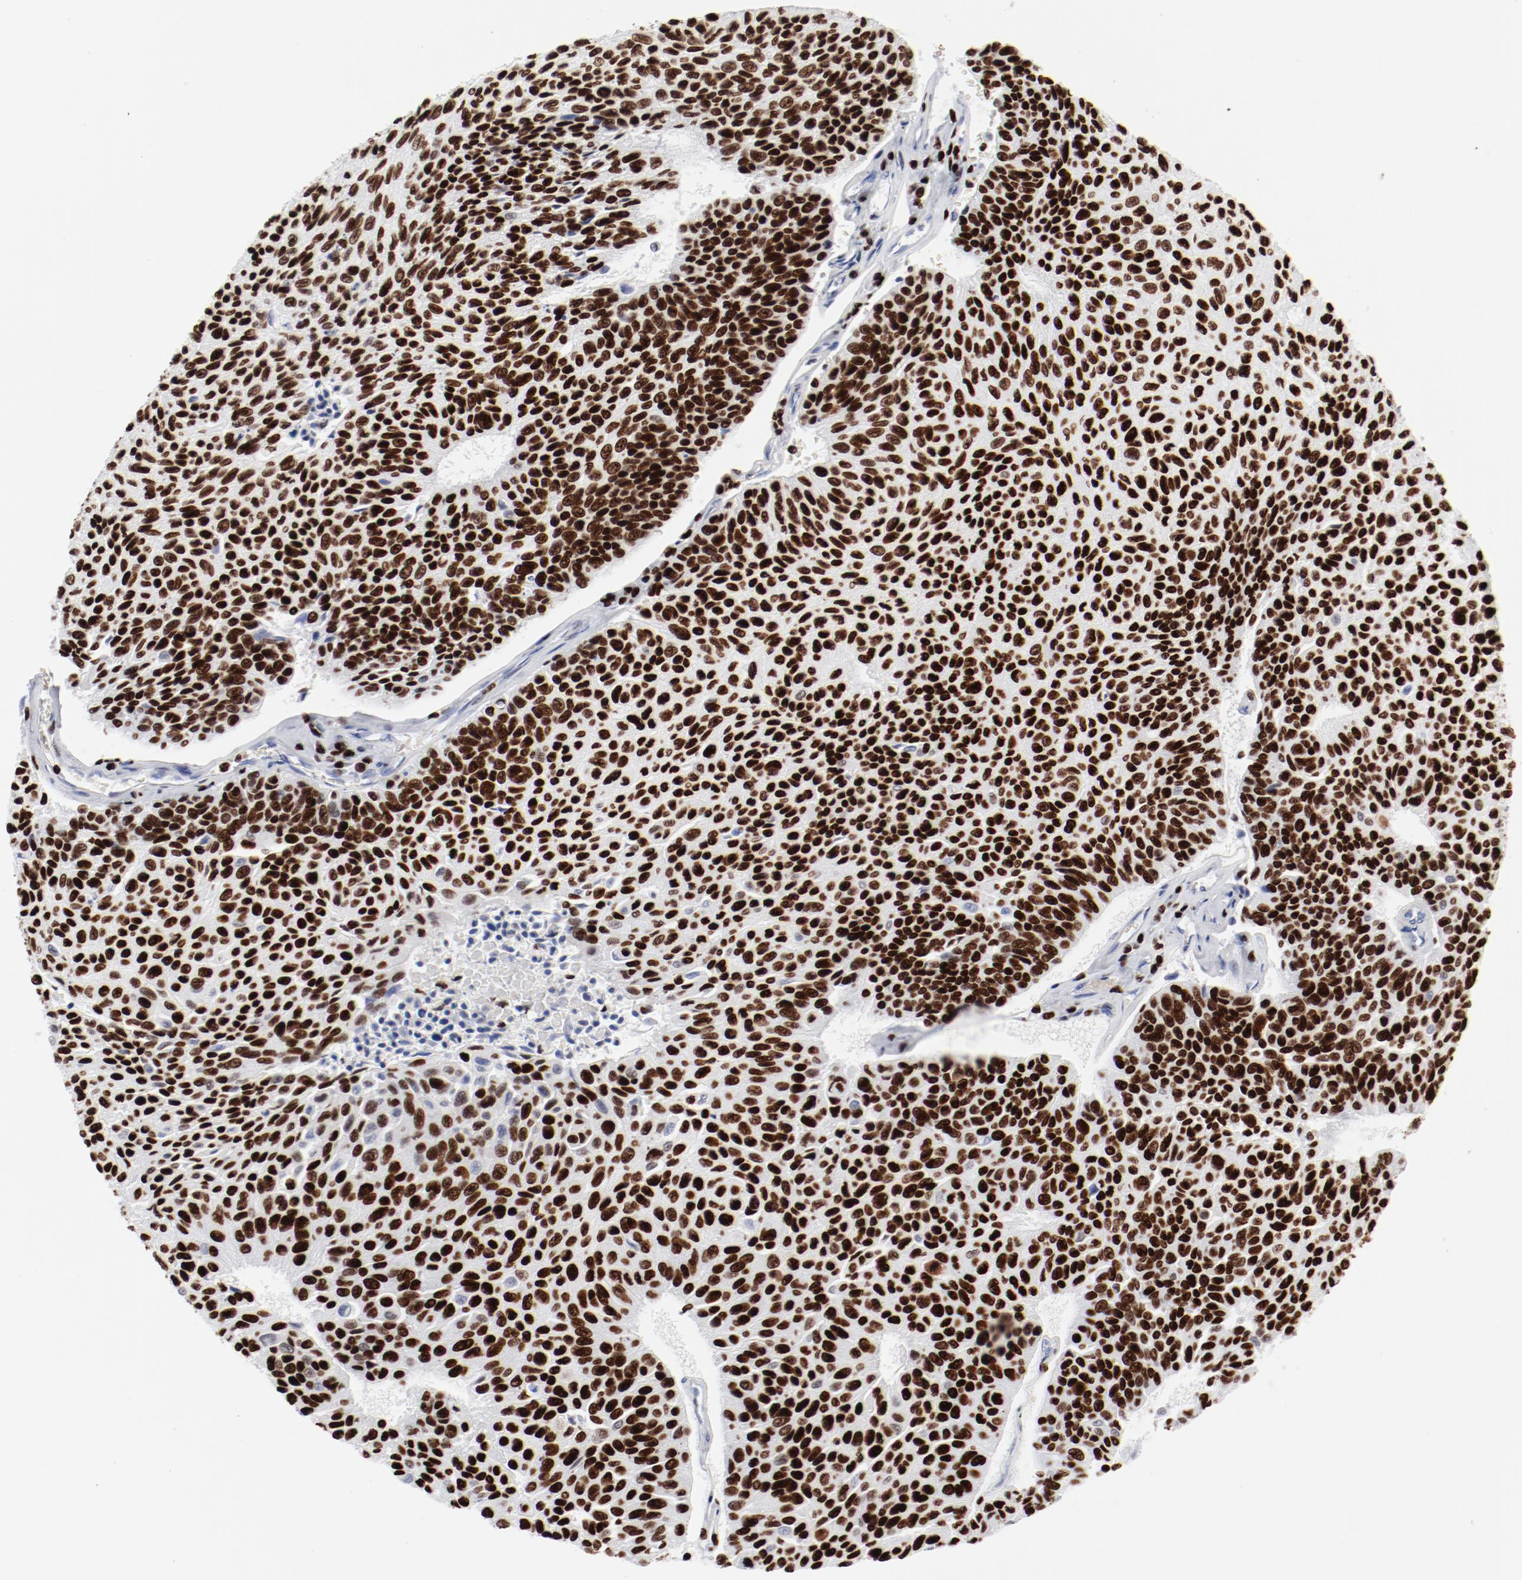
{"staining": {"intensity": "strong", "quantity": ">75%", "location": "nuclear"}, "tissue": "urothelial cancer", "cell_type": "Tumor cells", "image_type": "cancer", "snomed": [{"axis": "morphology", "description": "Urothelial carcinoma, High grade"}, {"axis": "topography", "description": "Urinary bladder"}], "caption": "A brown stain highlights strong nuclear expression of a protein in human urothelial cancer tumor cells. Immunohistochemistry (ihc) stains the protein of interest in brown and the nuclei are stained blue.", "gene": "SMARCC2", "patient": {"sex": "male", "age": 66}}